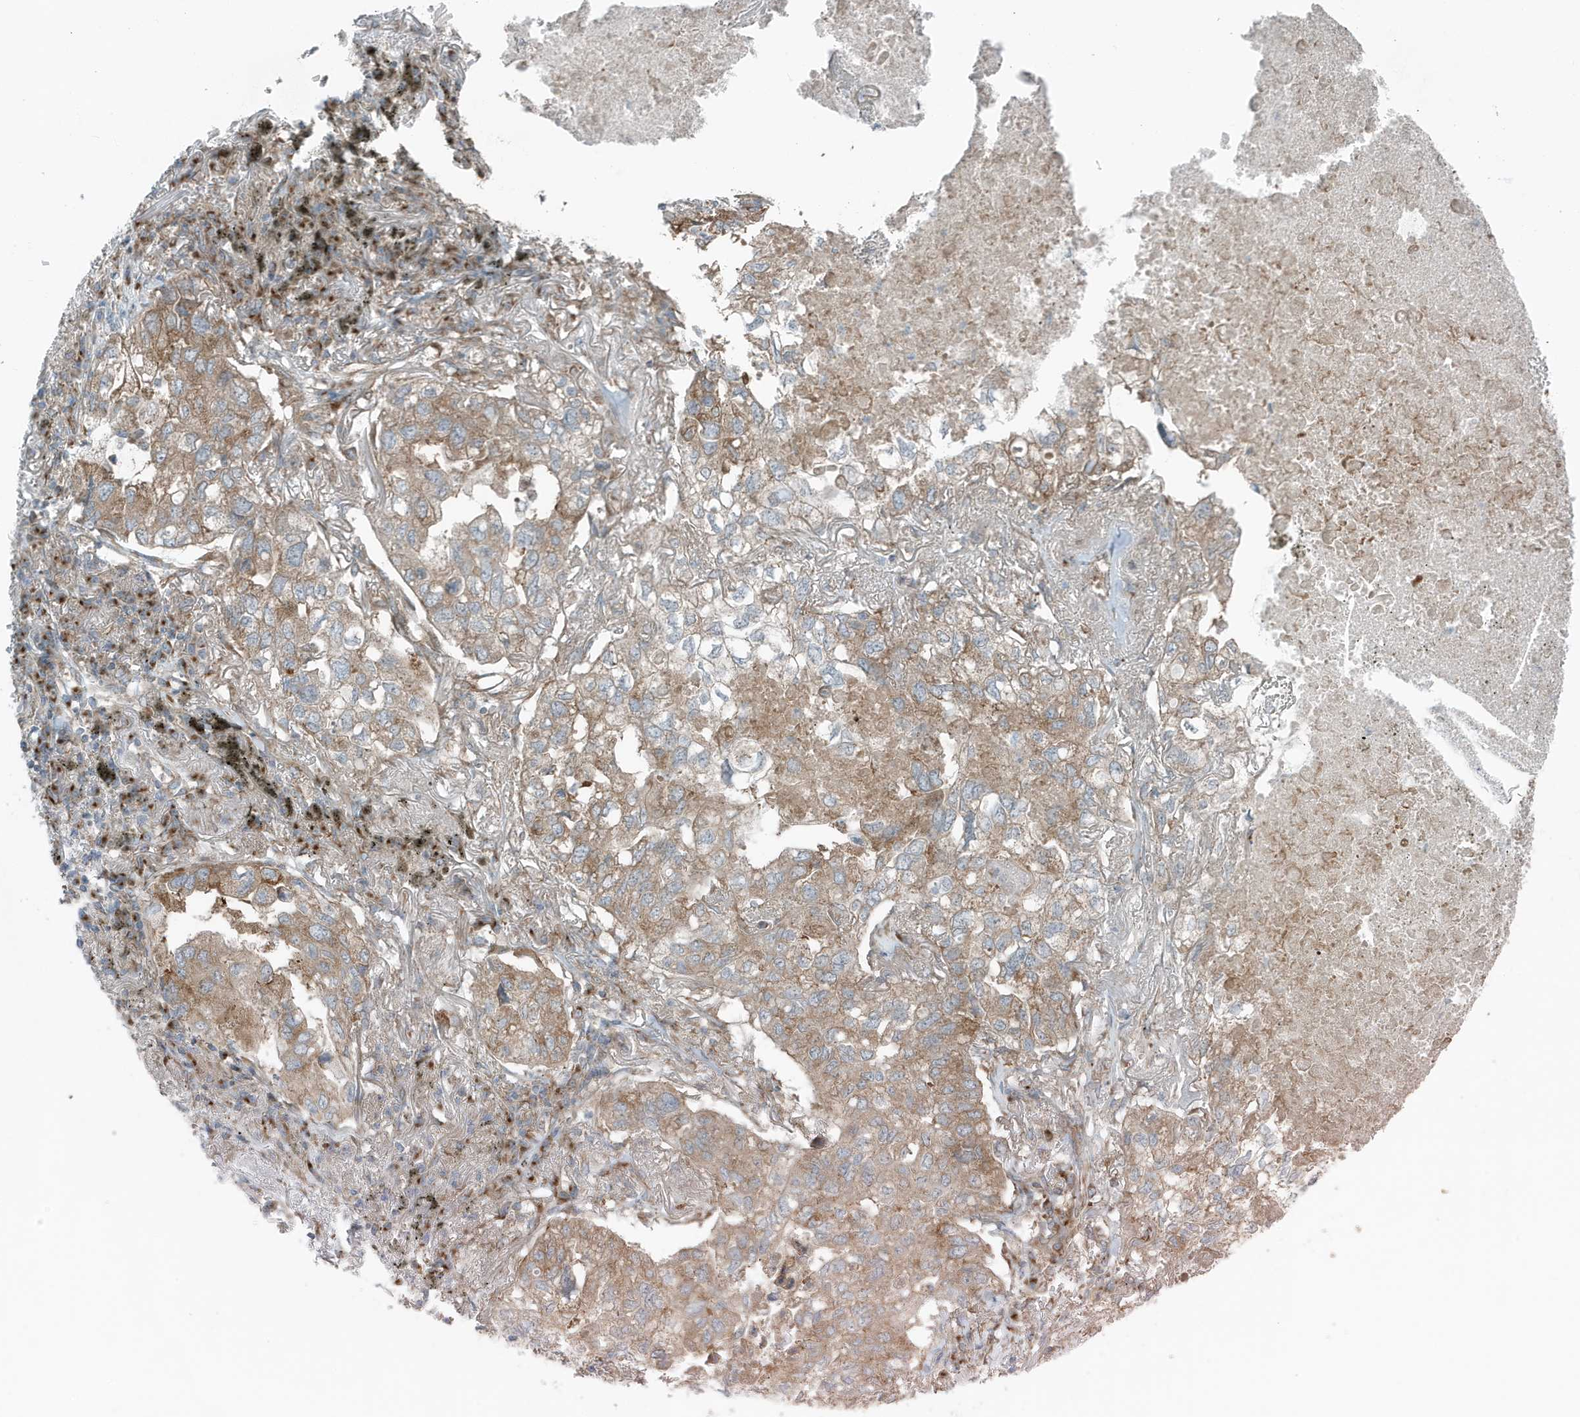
{"staining": {"intensity": "moderate", "quantity": ">75%", "location": "cytoplasmic/membranous"}, "tissue": "lung cancer", "cell_type": "Tumor cells", "image_type": "cancer", "snomed": [{"axis": "morphology", "description": "Adenocarcinoma, NOS"}, {"axis": "topography", "description": "Lung"}], "caption": "An image showing moderate cytoplasmic/membranous staining in about >75% of tumor cells in lung adenocarcinoma, as visualized by brown immunohistochemical staining.", "gene": "GOLGA4", "patient": {"sex": "male", "age": 65}}